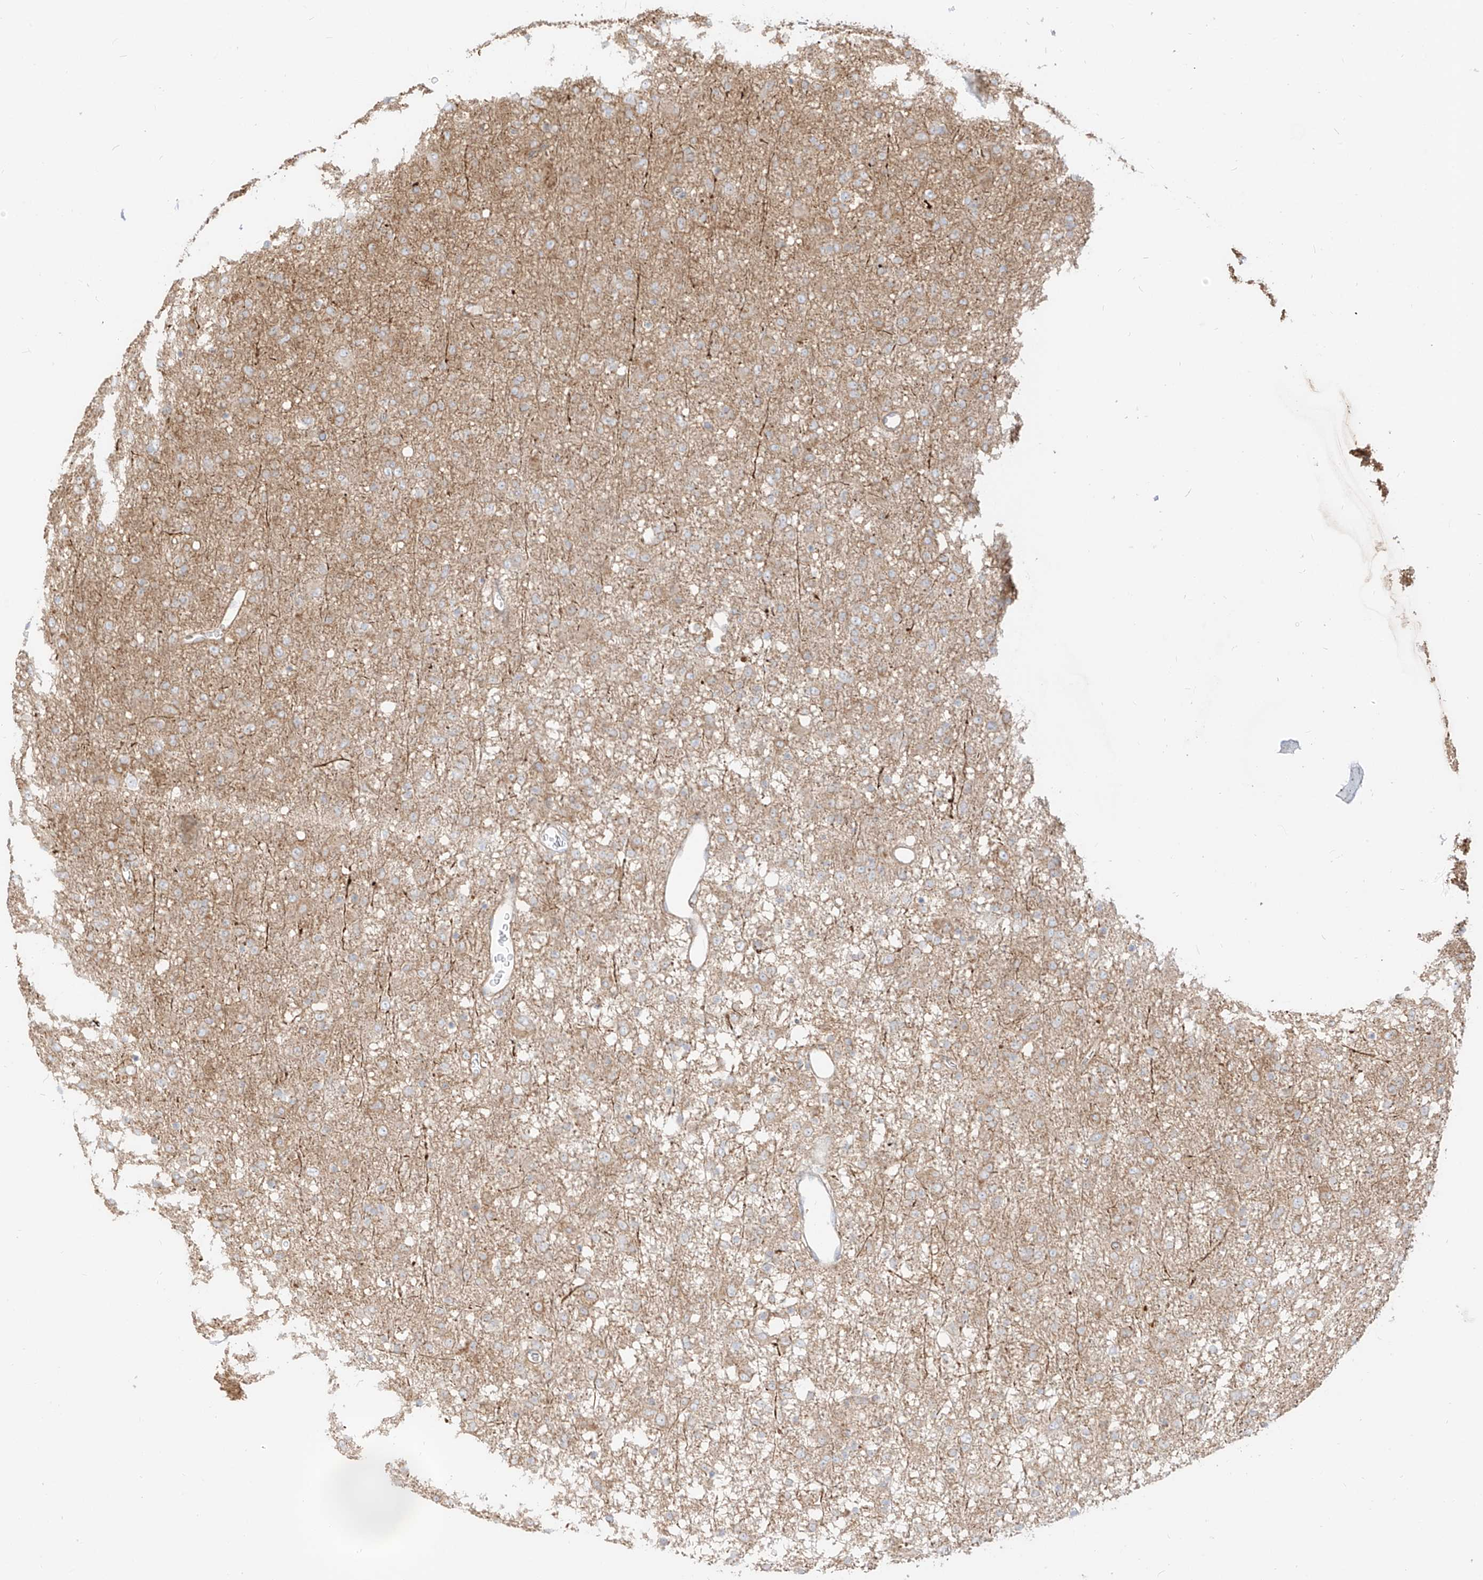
{"staining": {"intensity": "weak", "quantity": "25%-75%", "location": "cytoplasmic/membranous"}, "tissue": "glioma", "cell_type": "Tumor cells", "image_type": "cancer", "snomed": [{"axis": "morphology", "description": "Glioma, malignant, Low grade"}, {"axis": "topography", "description": "Brain"}], "caption": "Immunohistochemical staining of low-grade glioma (malignant) reveals weak cytoplasmic/membranous protein positivity in about 25%-75% of tumor cells.", "gene": "ZIM3", "patient": {"sex": "male", "age": 65}}